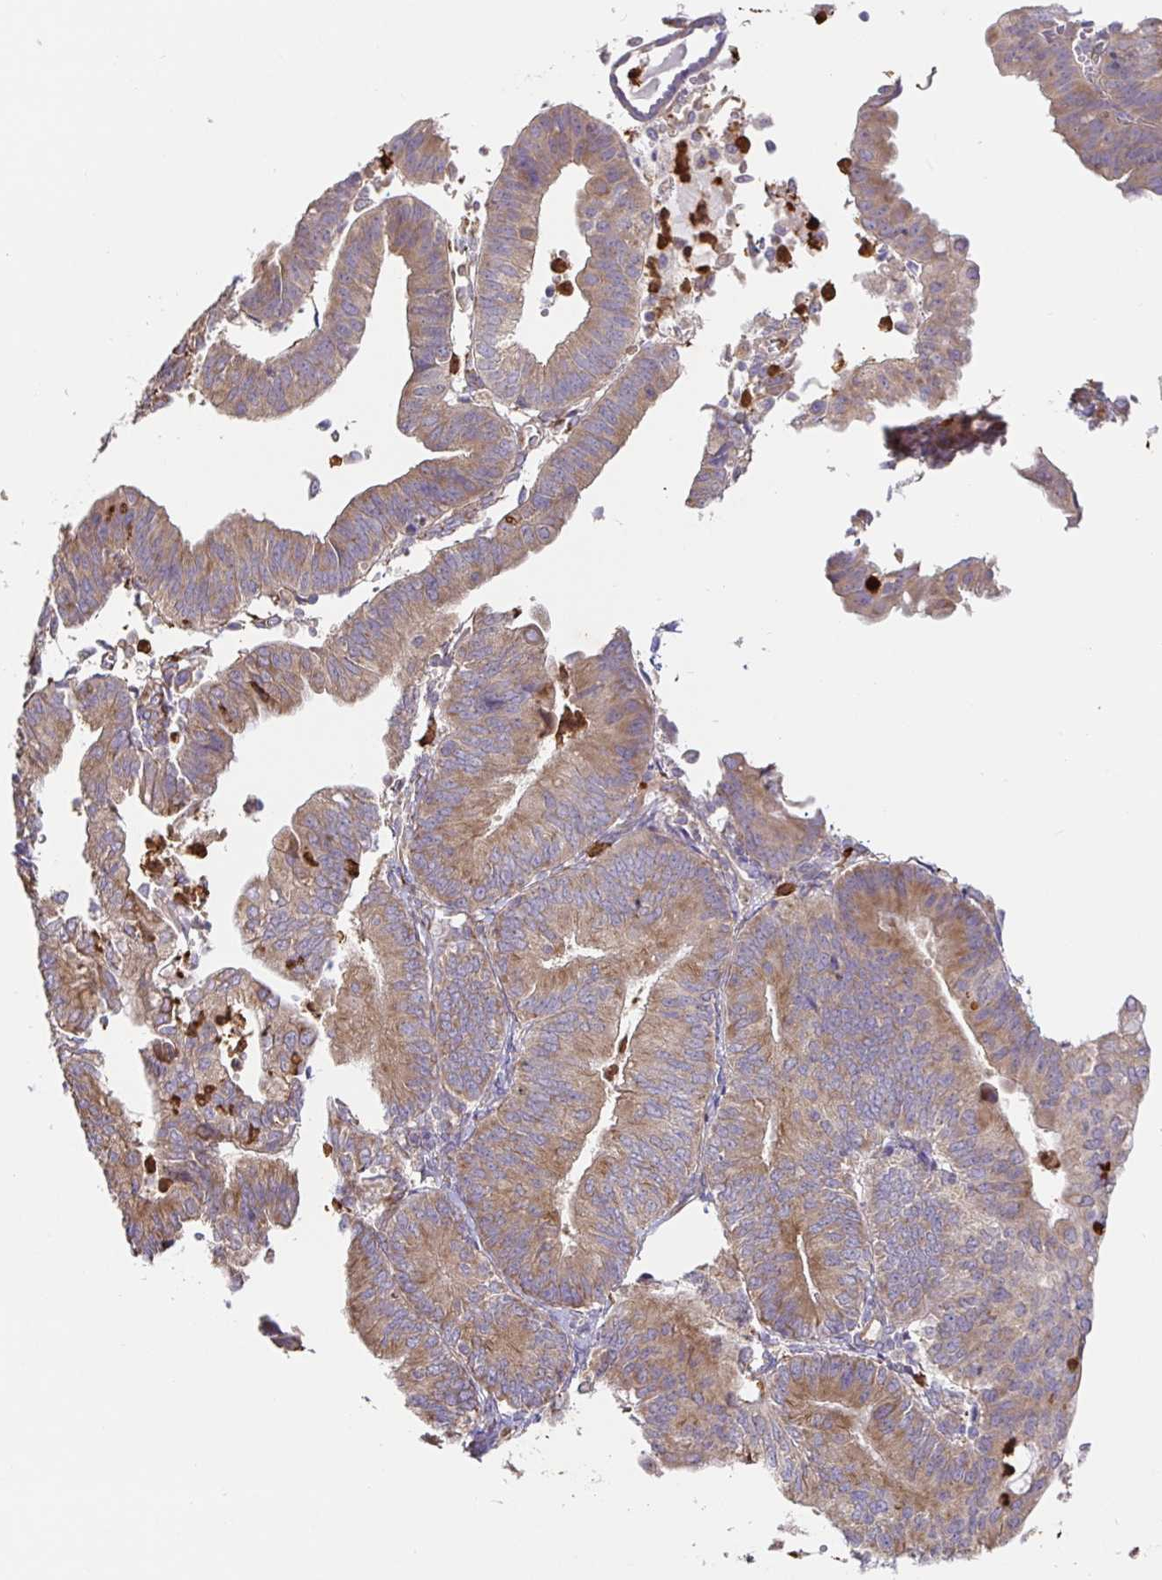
{"staining": {"intensity": "moderate", "quantity": ">75%", "location": "cytoplasmic/membranous"}, "tissue": "endometrial cancer", "cell_type": "Tumor cells", "image_type": "cancer", "snomed": [{"axis": "morphology", "description": "Adenocarcinoma, NOS"}, {"axis": "topography", "description": "Endometrium"}], "caption": "Endometrial adenocarcinoma stained with a brown dye demonstrates moderate cytoplasmic/membranous positive expression in approximately >75% of tumor cells.", "gene": "PDPK1", "patient": {"sex": "female", "age": 65}}